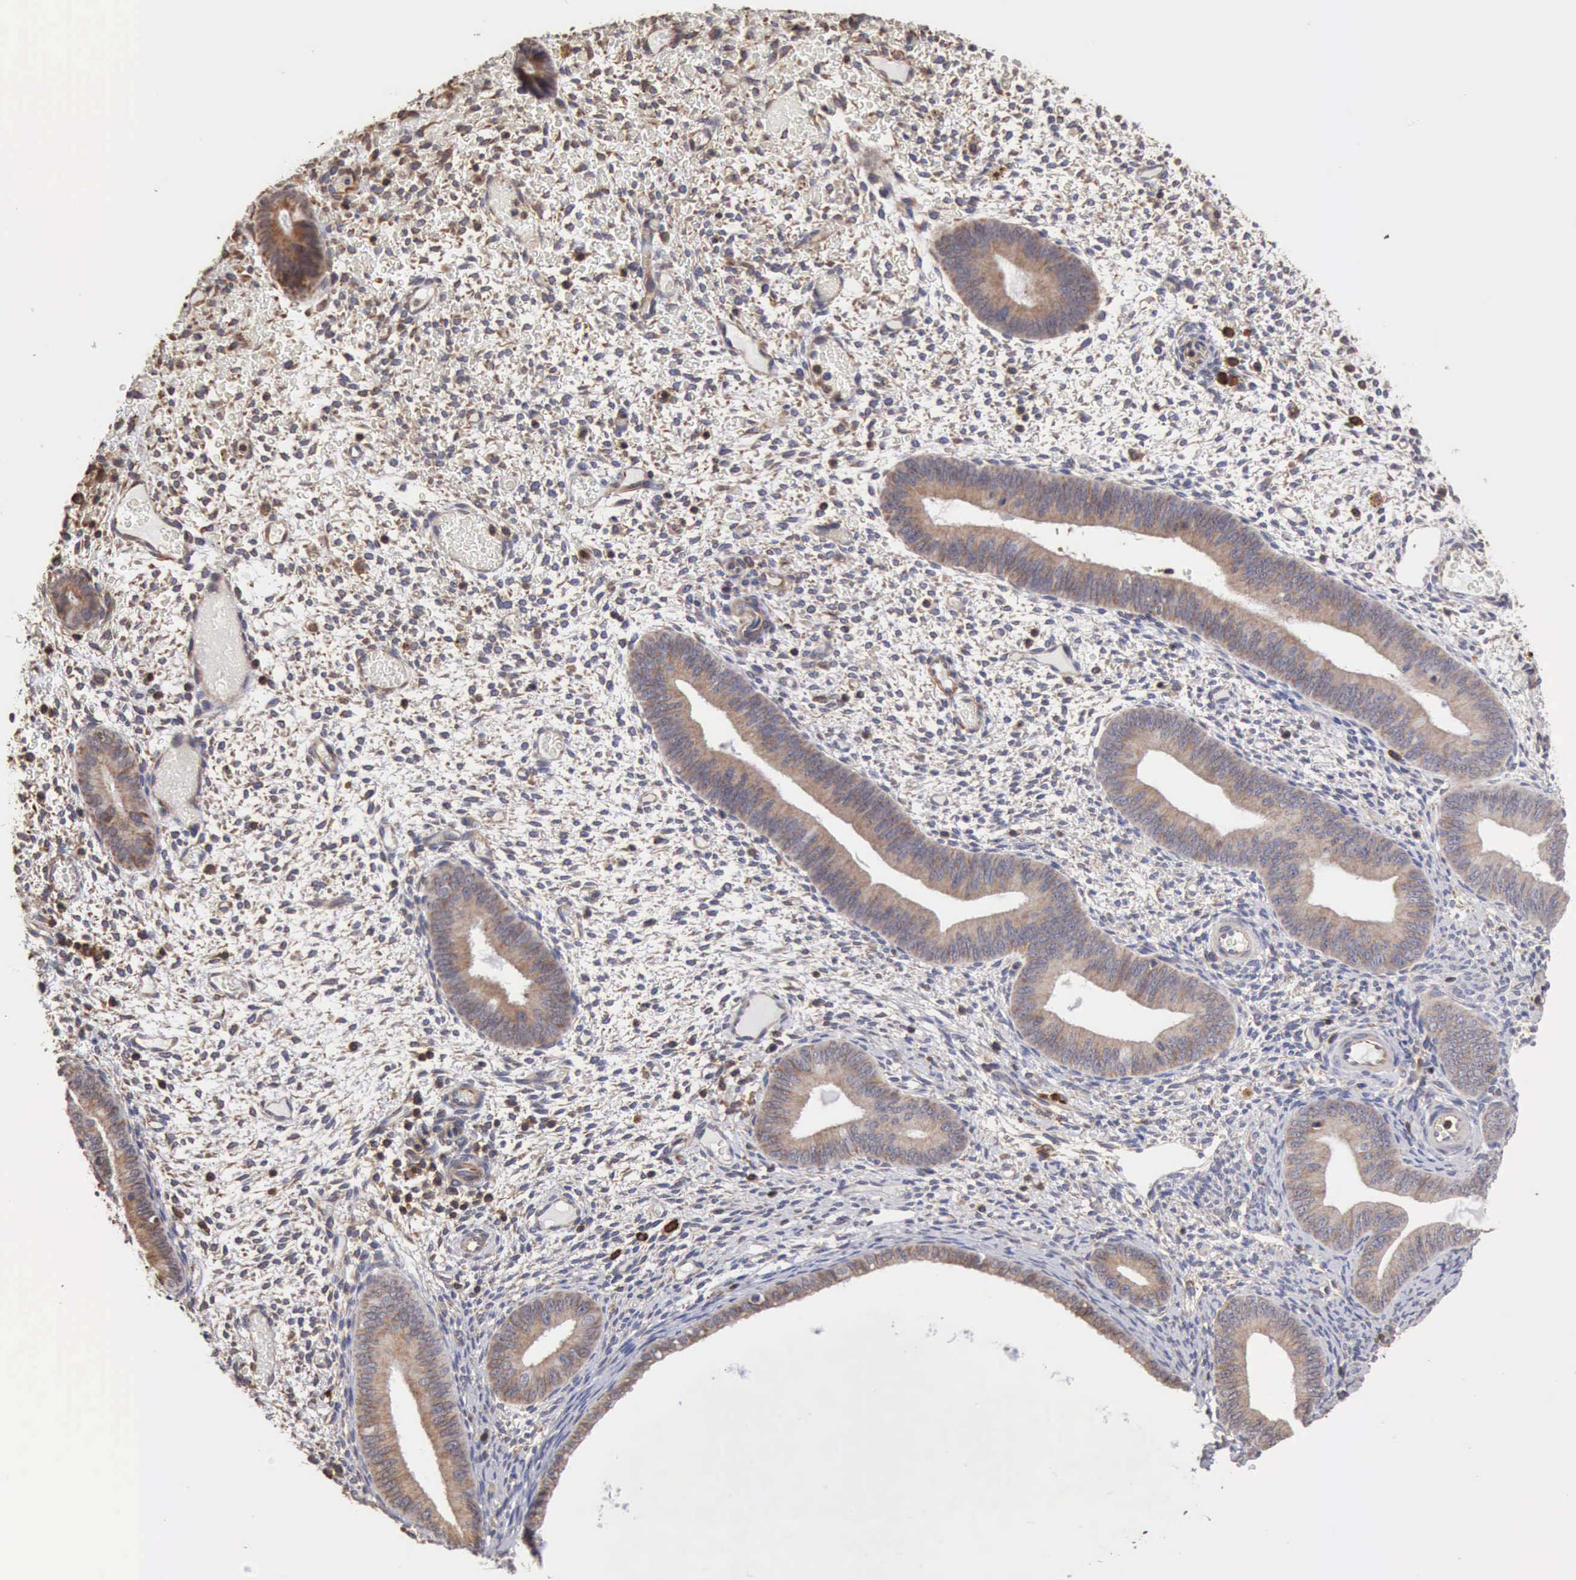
{"staining": {"intensity": "moderate", "quantity": "<25%", "location": "cytoplasmic/membranous"}, "tissue": "endometrium", "cell_type": "Cells in endometrial stroma", "image_type": "normal", "snomed": [{"axis": "morphology", "description": "Normal tissue, NOS"}, {"axis": "topography", "description": "Endometrium"}], "caption": "Protein analysis of unremarkable endometrium shows moderate cytoplasmic/membranous expression in about <25% of cells in endometrial stroma.", "gene": "GPR101", "patient": {"sex": "female", "age": 42}}